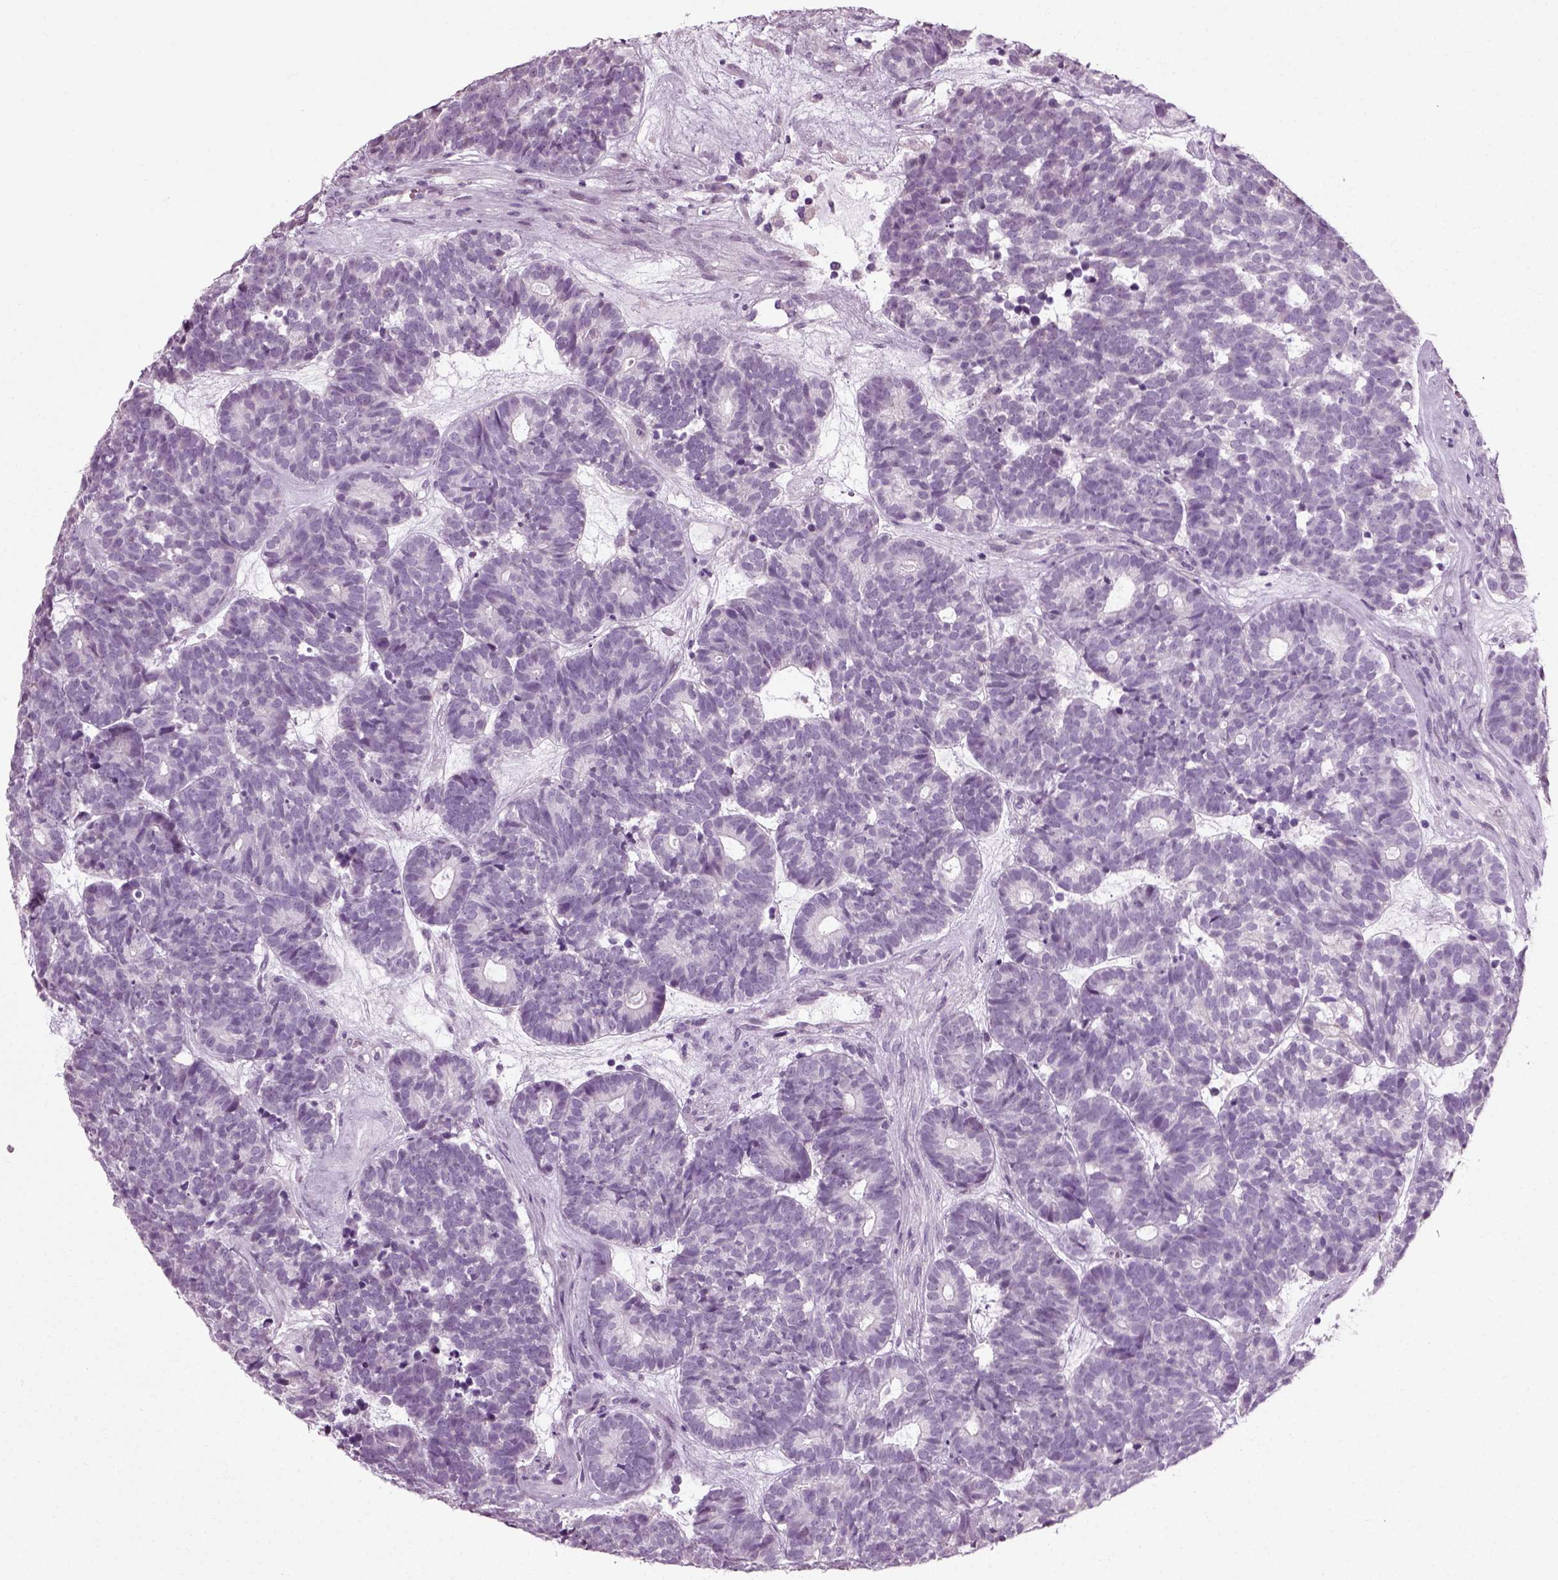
{"staining": {"intensity": "negative", "quantity": "none", "location": "none"}, "tissue": "head and neck cancer", "cell_type": "Tumor cells", "image_type": "cancer", "snomed": [{"axis": "morphology", "description": "Adenocarcinoma, NOS"}, {"axis": "topography", "description": "Head-Neck"}], "caption": "Immunohistochemistry (IHC) of human head and neck adenocarcinoma displays no expression in tumor cells.", "gene": "SLC26A8", "patient": {"sex": "female", "age": 81}}